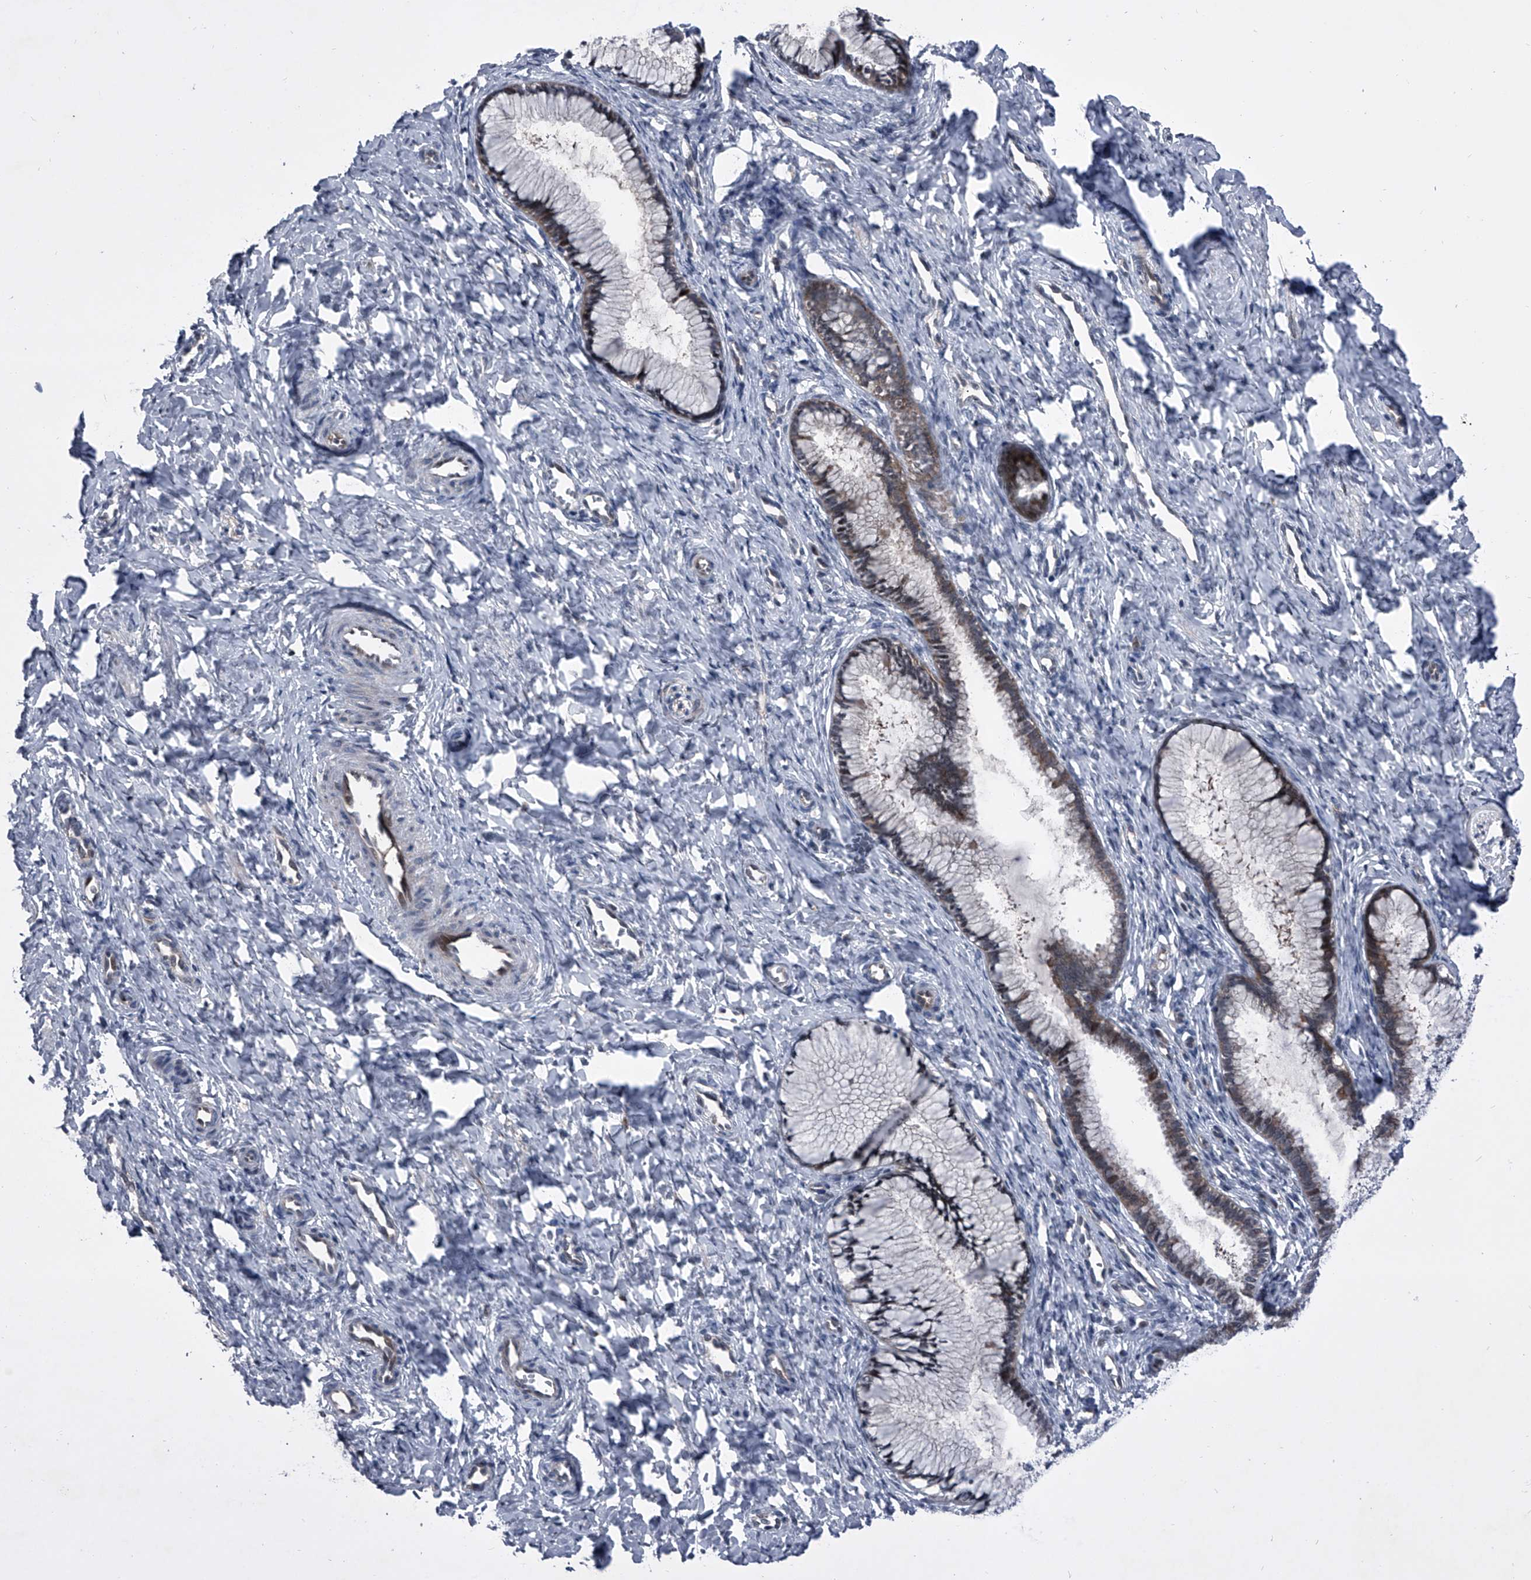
{"staining": {"intensity": "weak", "quantity": "25%-75%", "location": "cytoplasmic/membranous"}, "tissue": "cervix", "cell_type": "Glandular cells", "image_type": "normal", "snomed": [{"axis": "morphology", "description": "Normal tissue, NOS"}, {"axis": "topography", "description": "Cervix"}], "caption": "An IHC image of normal tissue is shown. Protein staining in brown highlights weak cytoplasmic/membranous positivity in cervix within glandular cells. (DAB = brown stain, brightfield microscopy at high magnification).", "gene": "ELK4", "patient": {"sex": "female", "age": 27}}